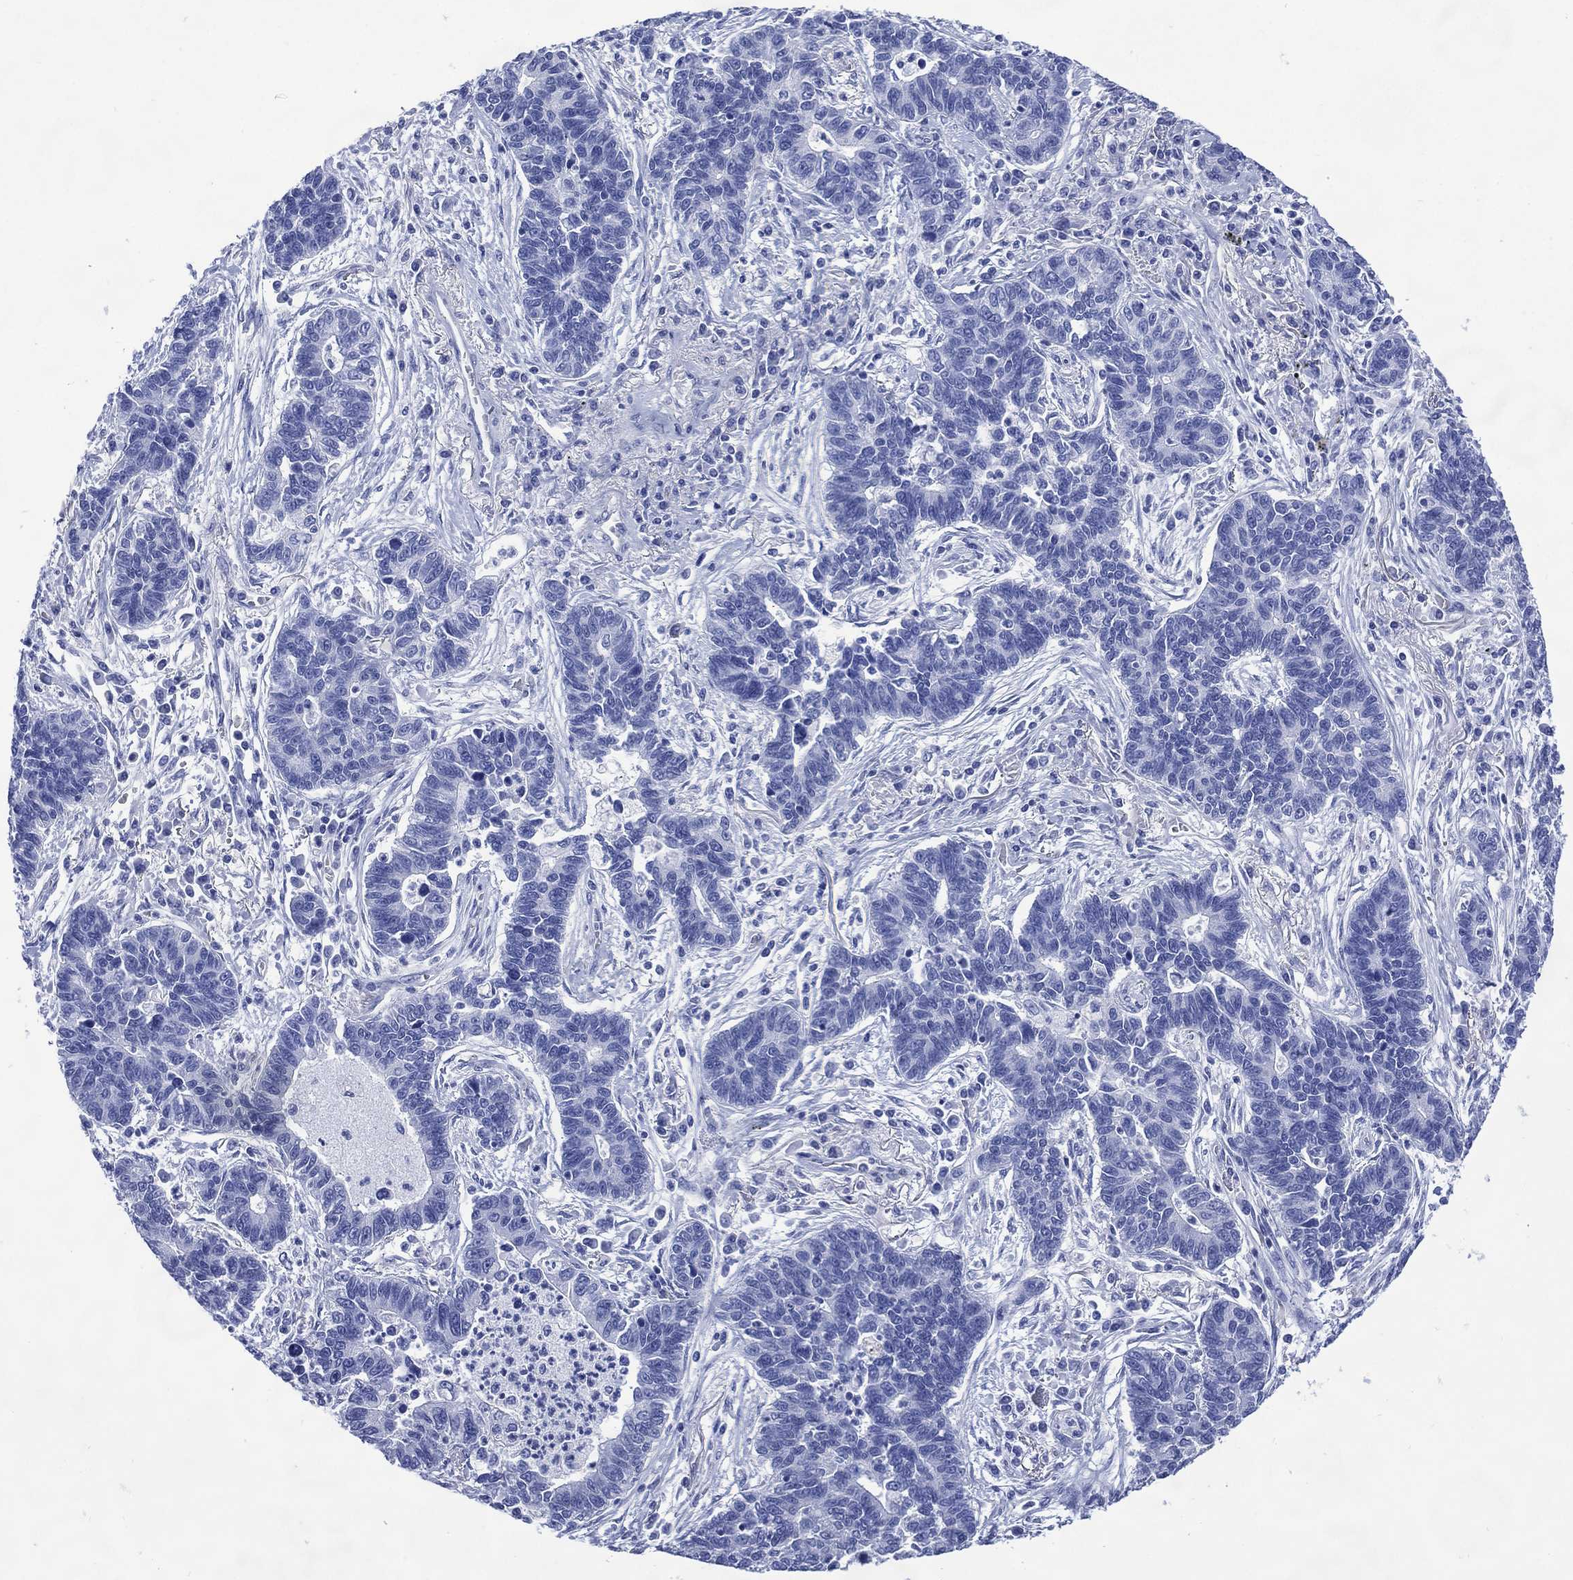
{"staining": {"intensity": "negative", "quantity": "none", "location": "none"}, "tissue": "lung cancer", "cell_type": "Tumor cells", "image_type": "cancer", "snomed": [{"axis": "morphology", "description": "Adenocarcinoma, NOS"}, {"axis": "topography", "description": "Lung"}], "caption": "An image of human lung adenocarcinoma is negative for staining in tumor cells.", "gene": "SHCBP1L", "patient": {"sex": "female", "age": 57}}